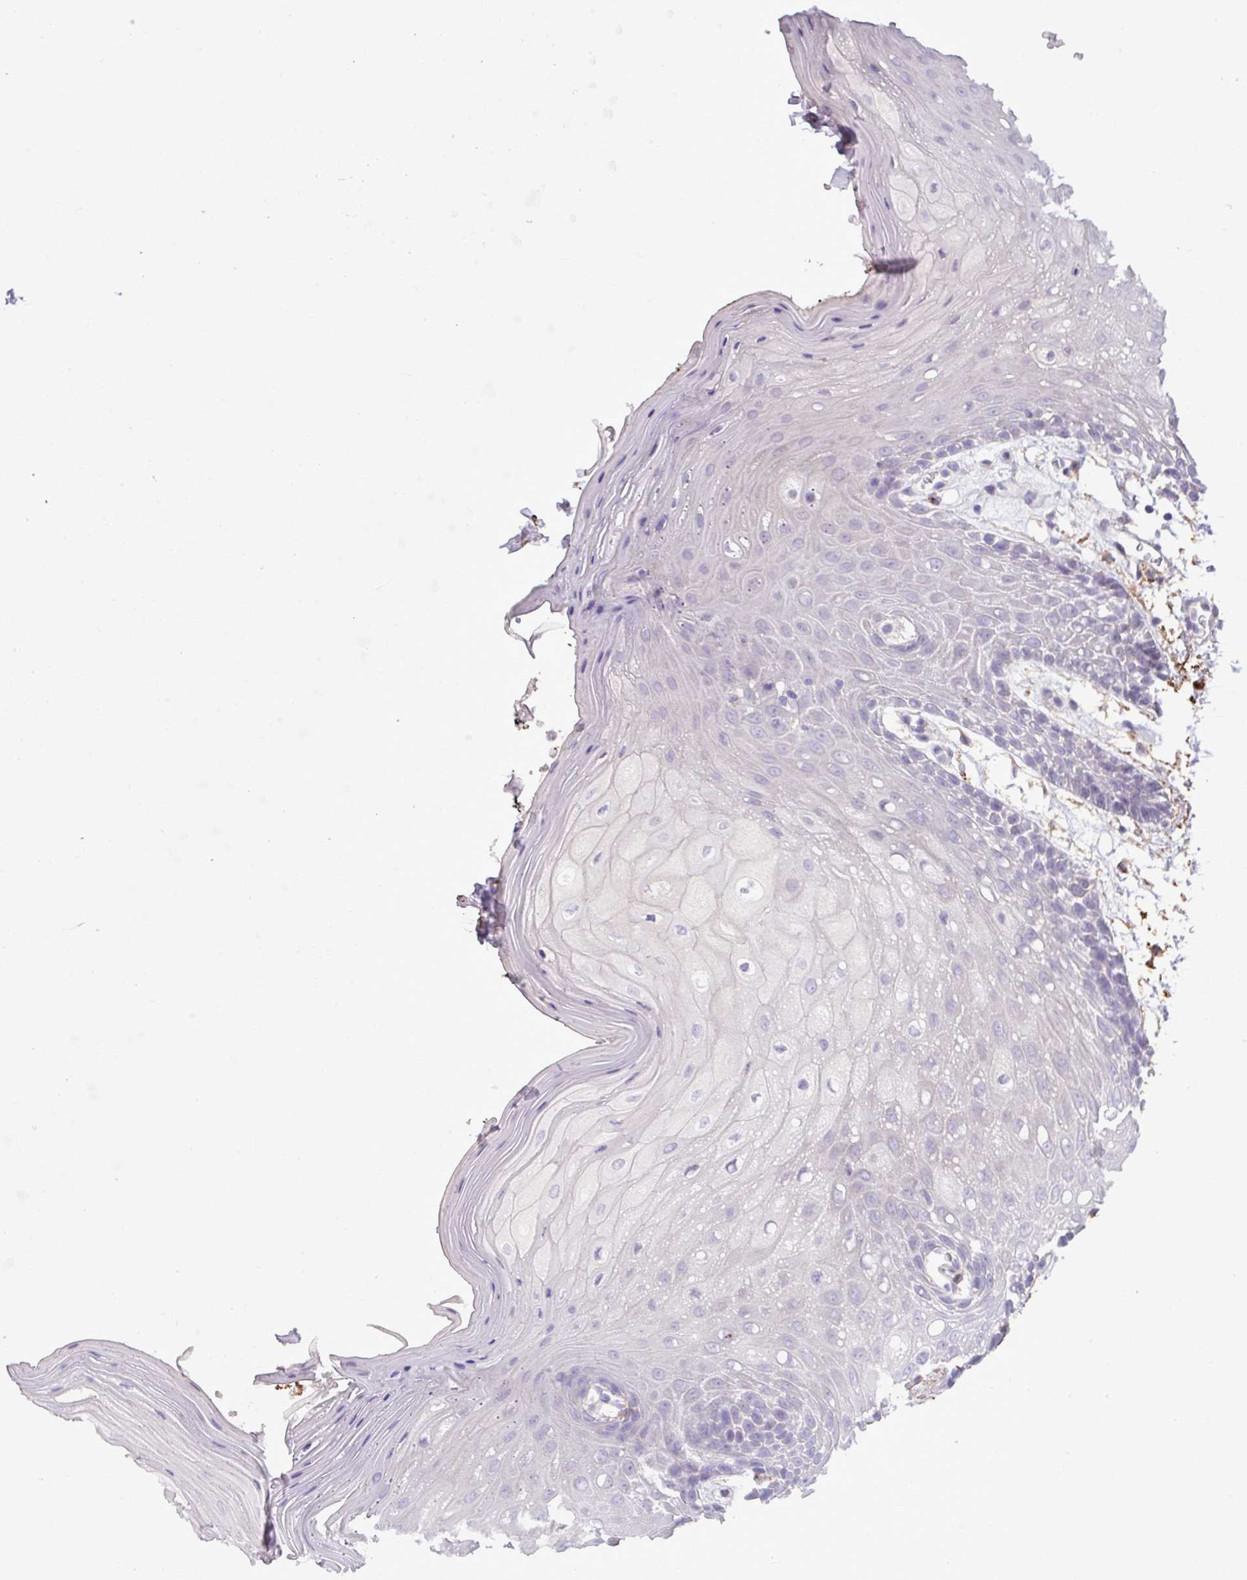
{"staining": {"intensity": "negative", "quantity": "none", "location": "none"}, "tissue": "oral mucosa", "cell_type": "Squamous epithelial cells", "image_type": "normal", "snomed": [{"axis": "morphology", "description": "Normal tissue, NOS"}, {"axis": "topography", "description": "Oral tissue"}, {"axis": "topography", "description": "Tounge, NOS"}], "caption": "Human oral mucosa stained for a protein using immunohistochemistry (IHC) demonstrates no positivity in squamous epithelial cells.", "gene": "CD248", "patient": {"sex": "female", "age": 59}}